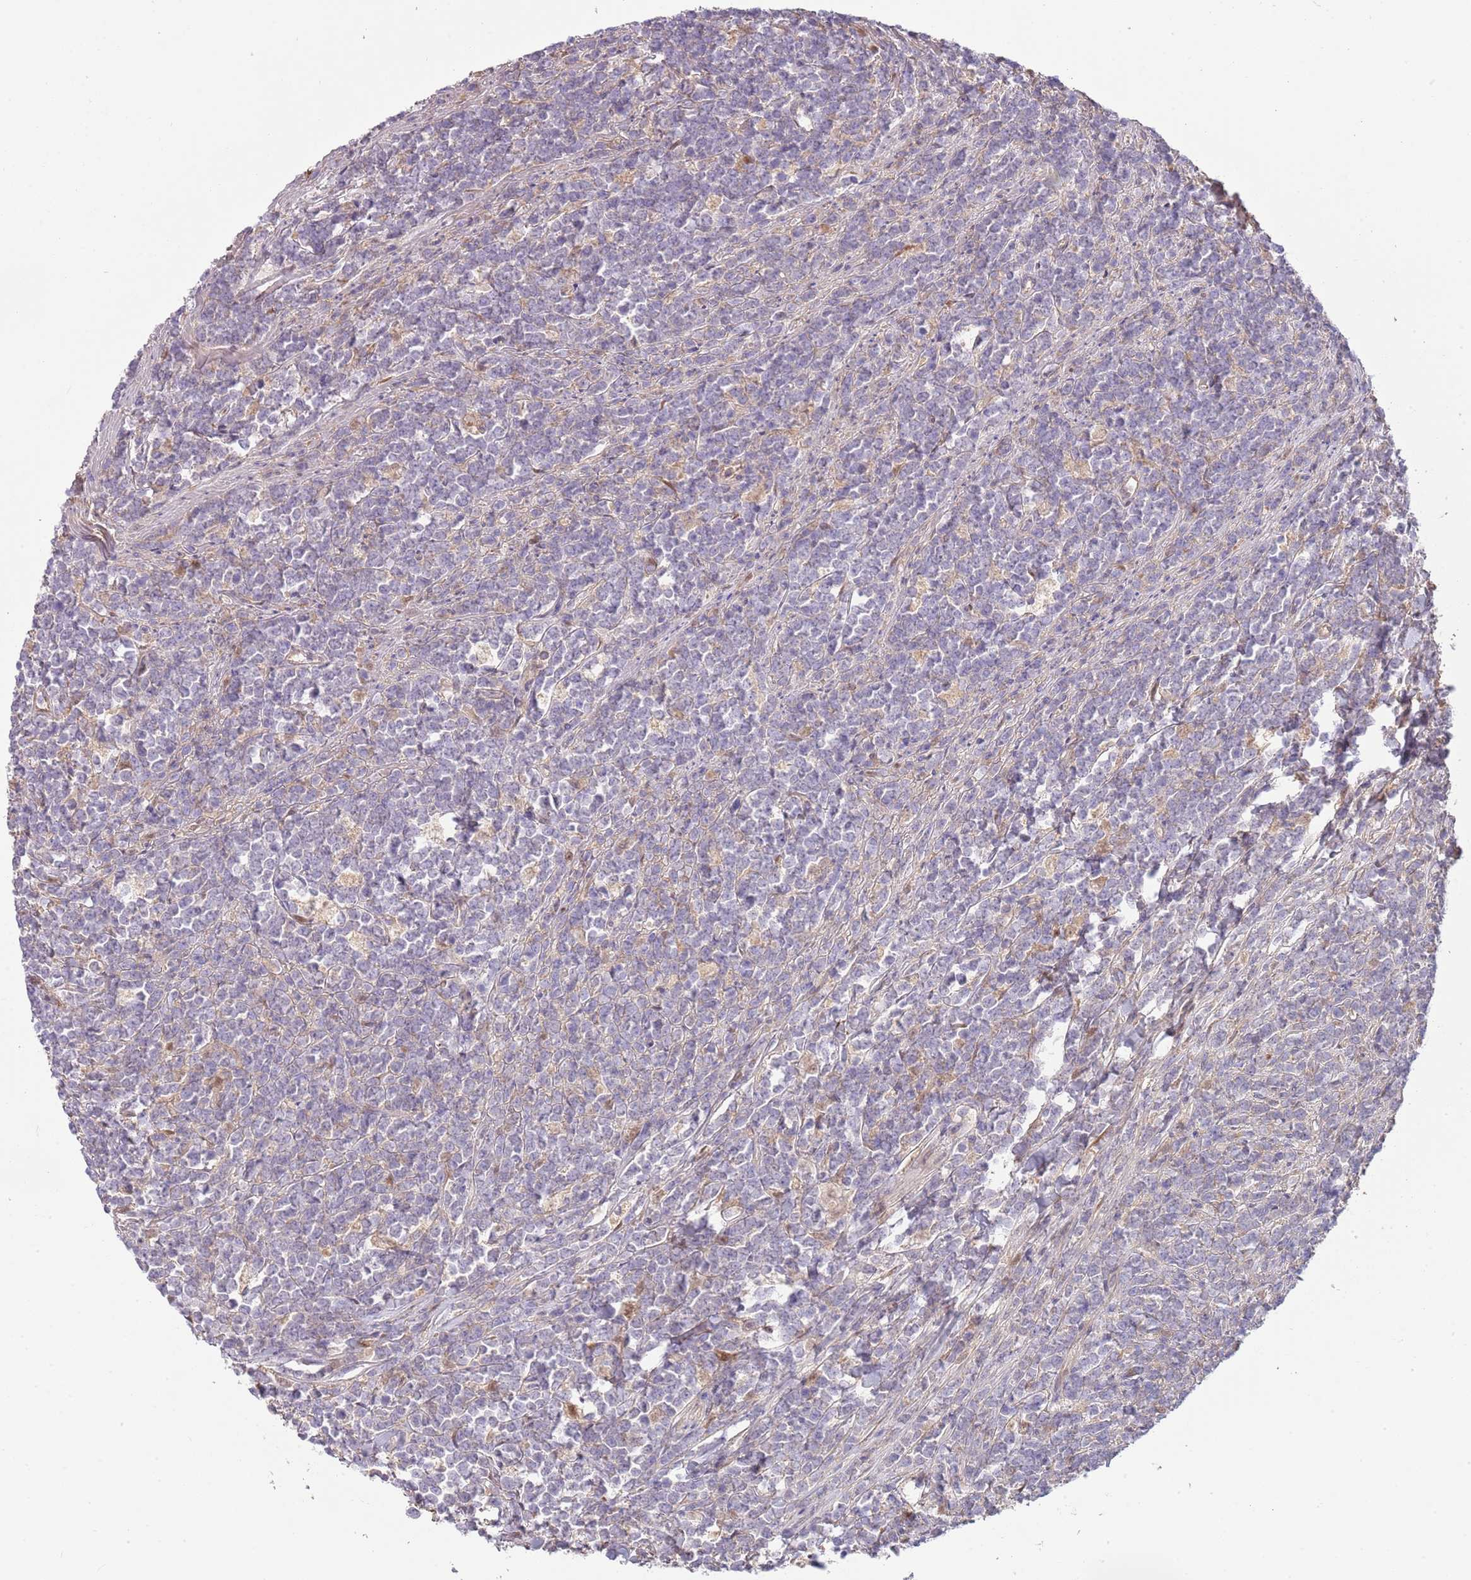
{"staining": {"intensity": "negative", "quantity": "none", "location": "none"}, "tissue": "lymphoma", "cell_type": "Tumor cells", "image_type": "cancer", "snomed": [{"axis": "morphology", "description": "Malignant lymphoma, non-Hodgkin's type, High grade"}, {"axis": "topography", "description": "Small intestine"}, {"axis": "topography", "description": "Colon"}], "caption": "The photomicrograph shows no significant staining in tumor cells of malignant lymphoma, non-Hodgkin's type (high-grade).", "gene": "ABHD17C", "patient": {"sex": "male", "age": 8}}